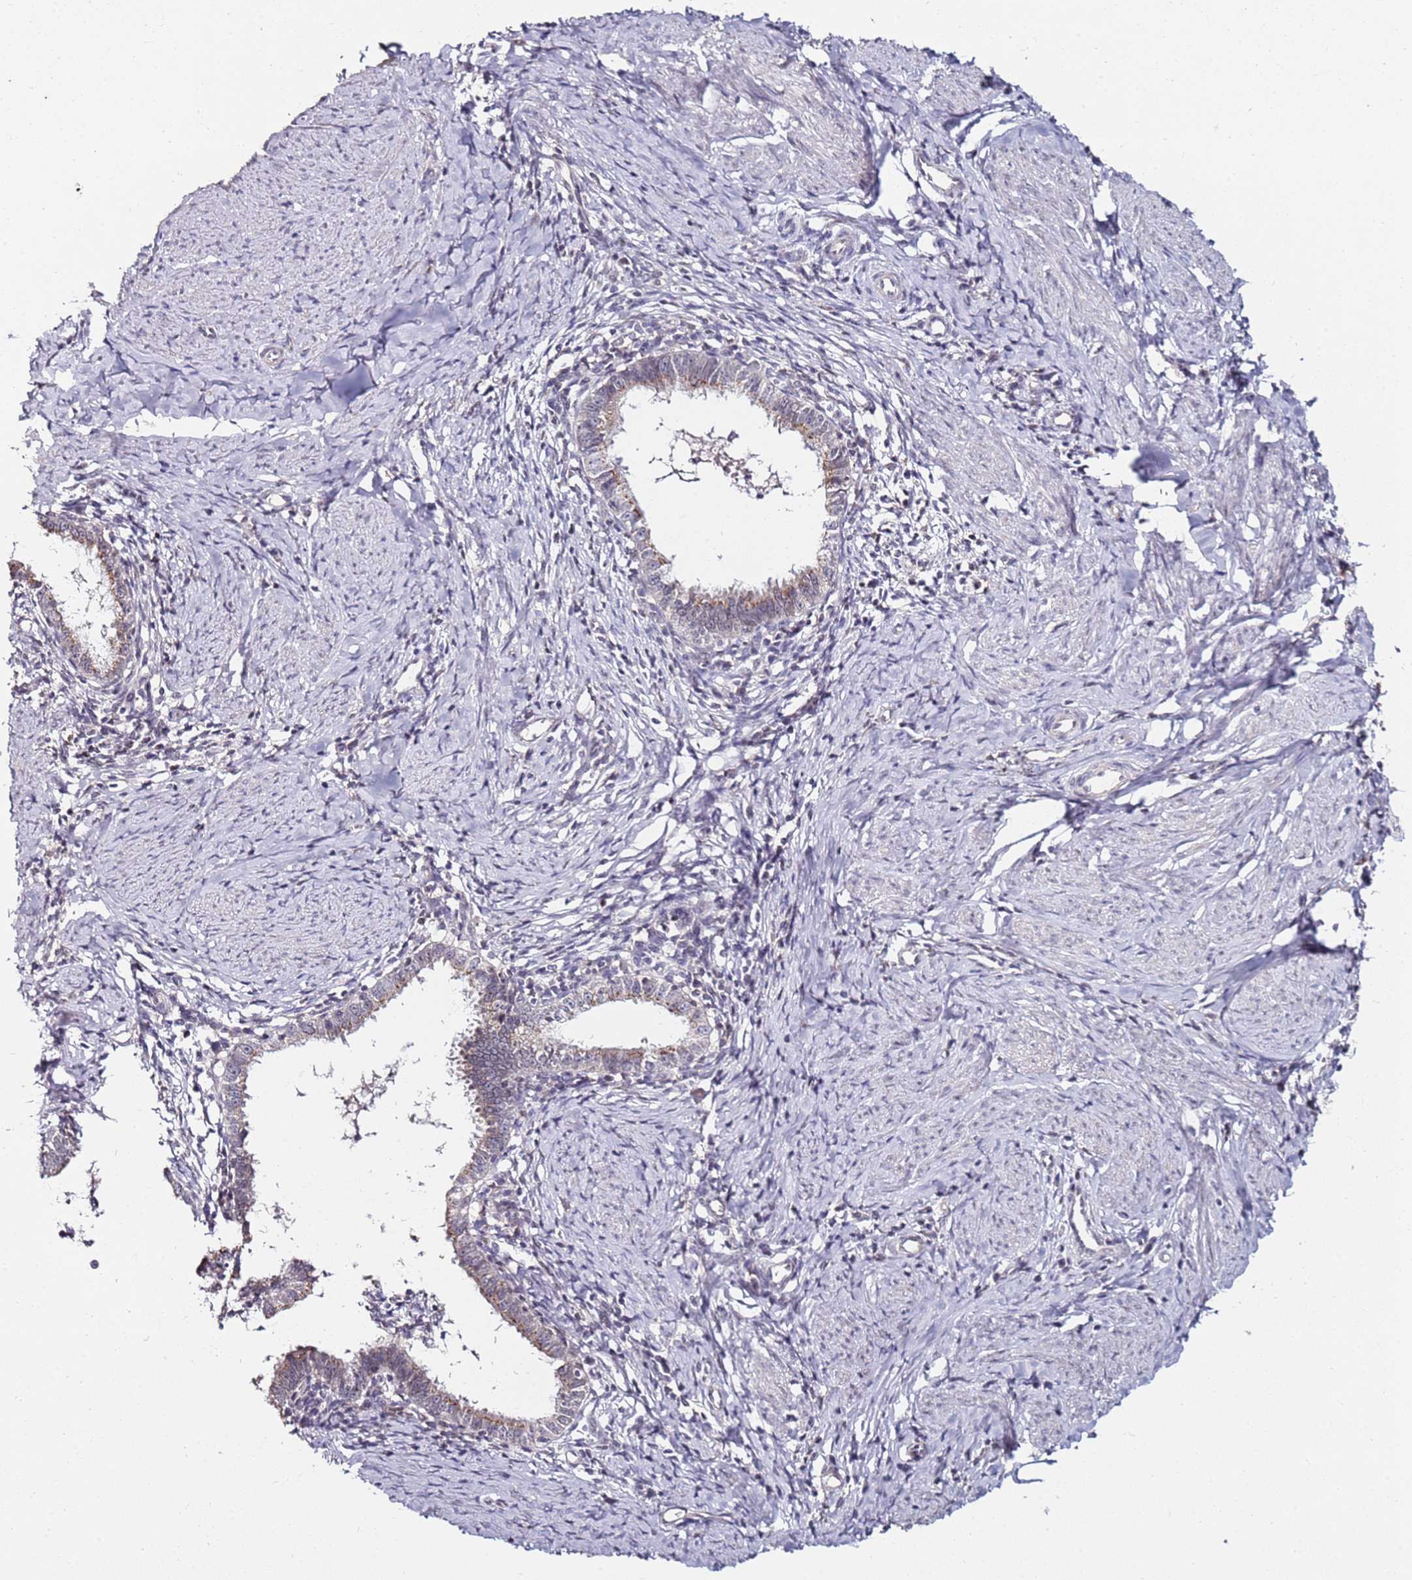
{"staining": {"intensity": "weak", "quantity": "<25%", "location": "cytoplasmic/membranous"}, "tissue": "cervical cancer", "cell_type": "Tumor cells", "image_type": "cancer", "snomed": [{"axis": "morphology", "description": "Adenocarcinoma, NOS"}, {"axis": "topography", "description": "Cervix"}], "caption": "Adenocarcinoma (cervical) stained for a protein using IHC reveals no staining tumor cells.", "gene": "DUSP28", "patient": {"sex": "female", "age": 36}}